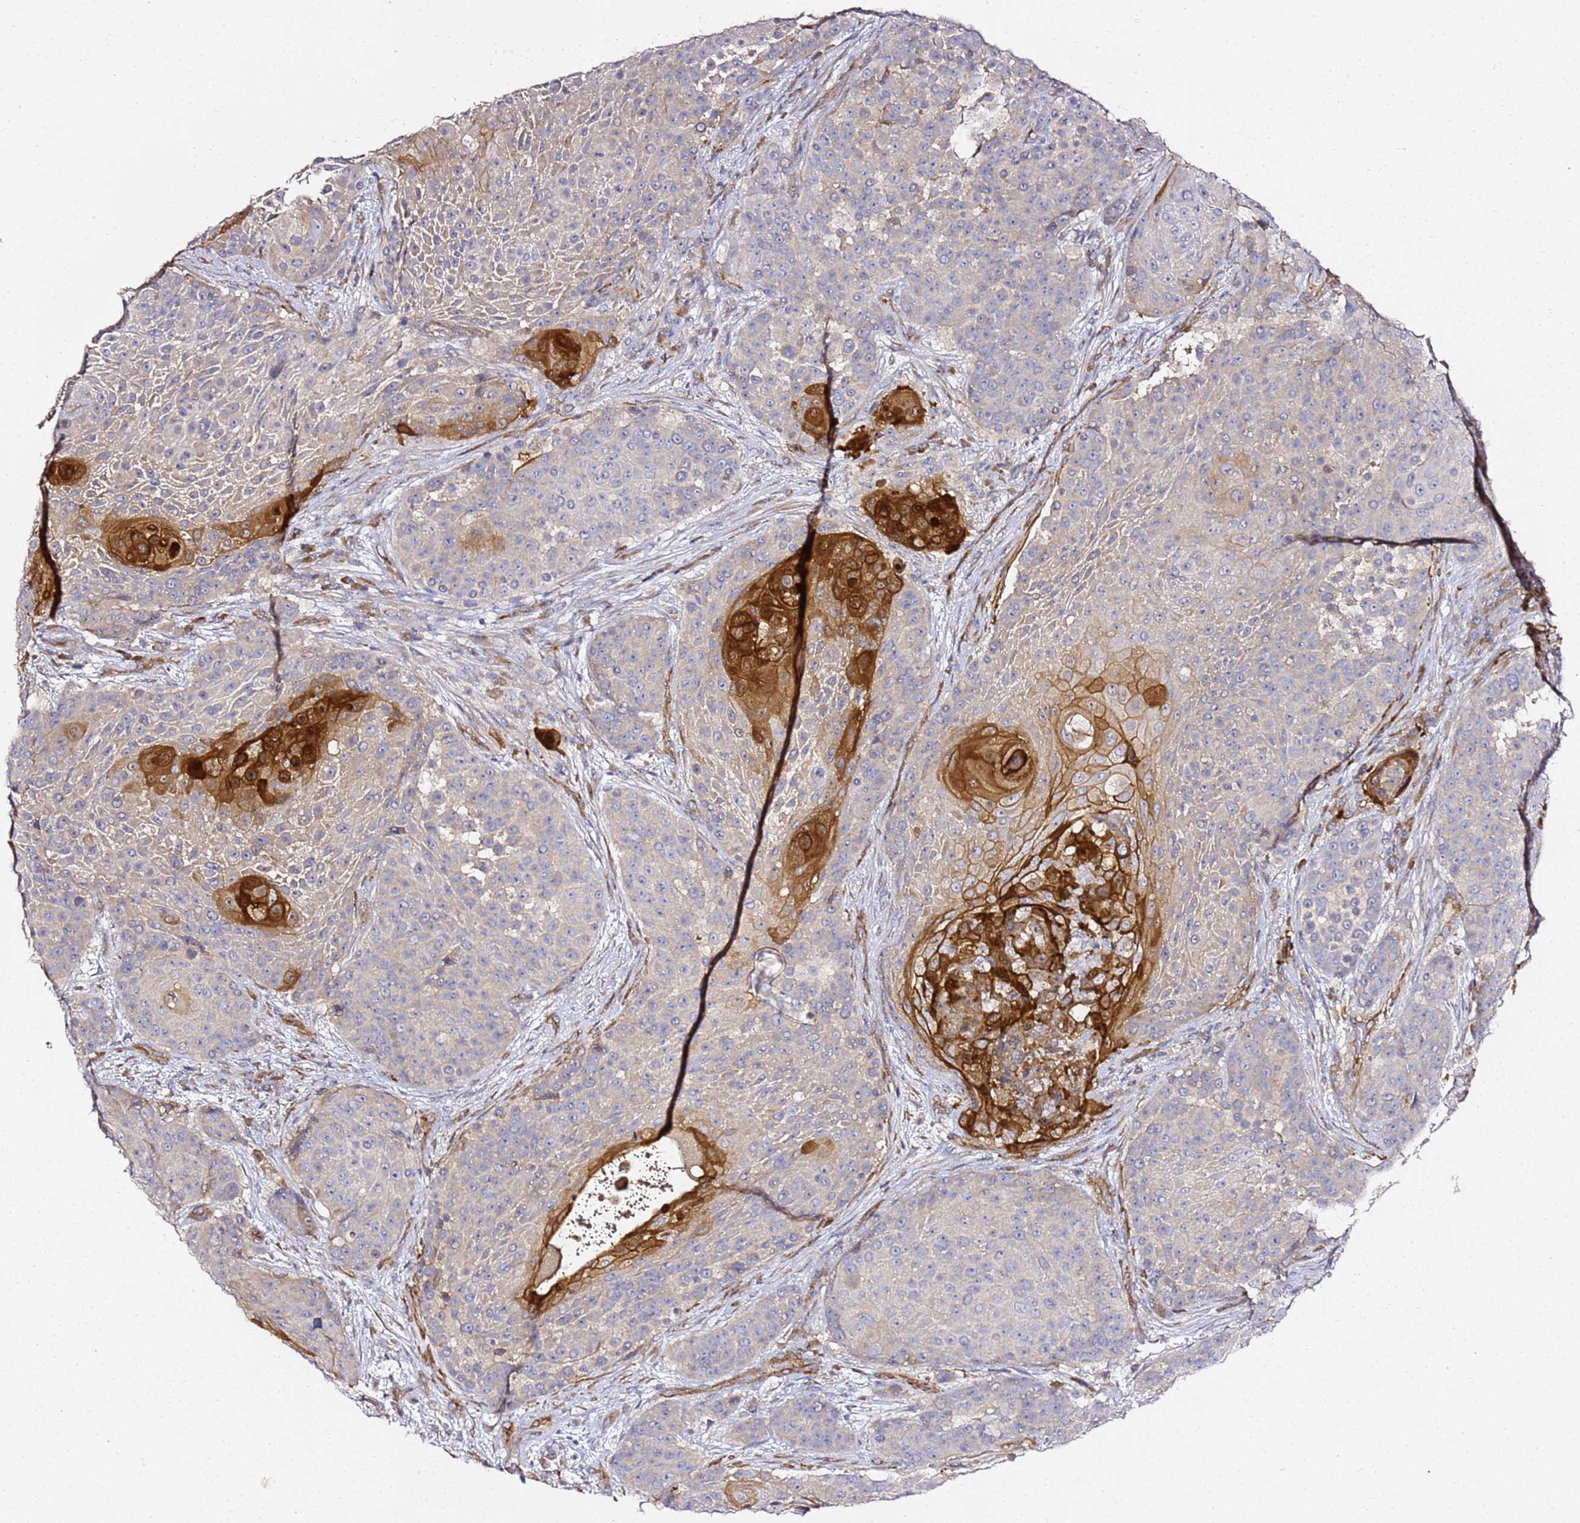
{"staining": {"intensity": "strong", "quantity": "<25%", "location": "cytoplasmic/membranous,nuclear"}, "tissue": "urothelial cancer", "cell_type": "Tumor cells", "image_type": "cancer", "snomed": [{"axis": "morphology", "description": "Urothelial carcinoma, High grade"}, {"axis": "topography", "description": "Urinary bladder"}], "caption": "Tumor cells demonstrate strong cytoplasmic/membranous and nuclear positivity in approximately <25% of cells in urothelial cancer. The staining was performed using DAB (3,3'-diaminobenzidine), with brown indicating positive protein expression. Nuclei are stained blue with hematoxylin.", "gene": "EPS8L1", "patient": {"sex": "female", "age": 63}}